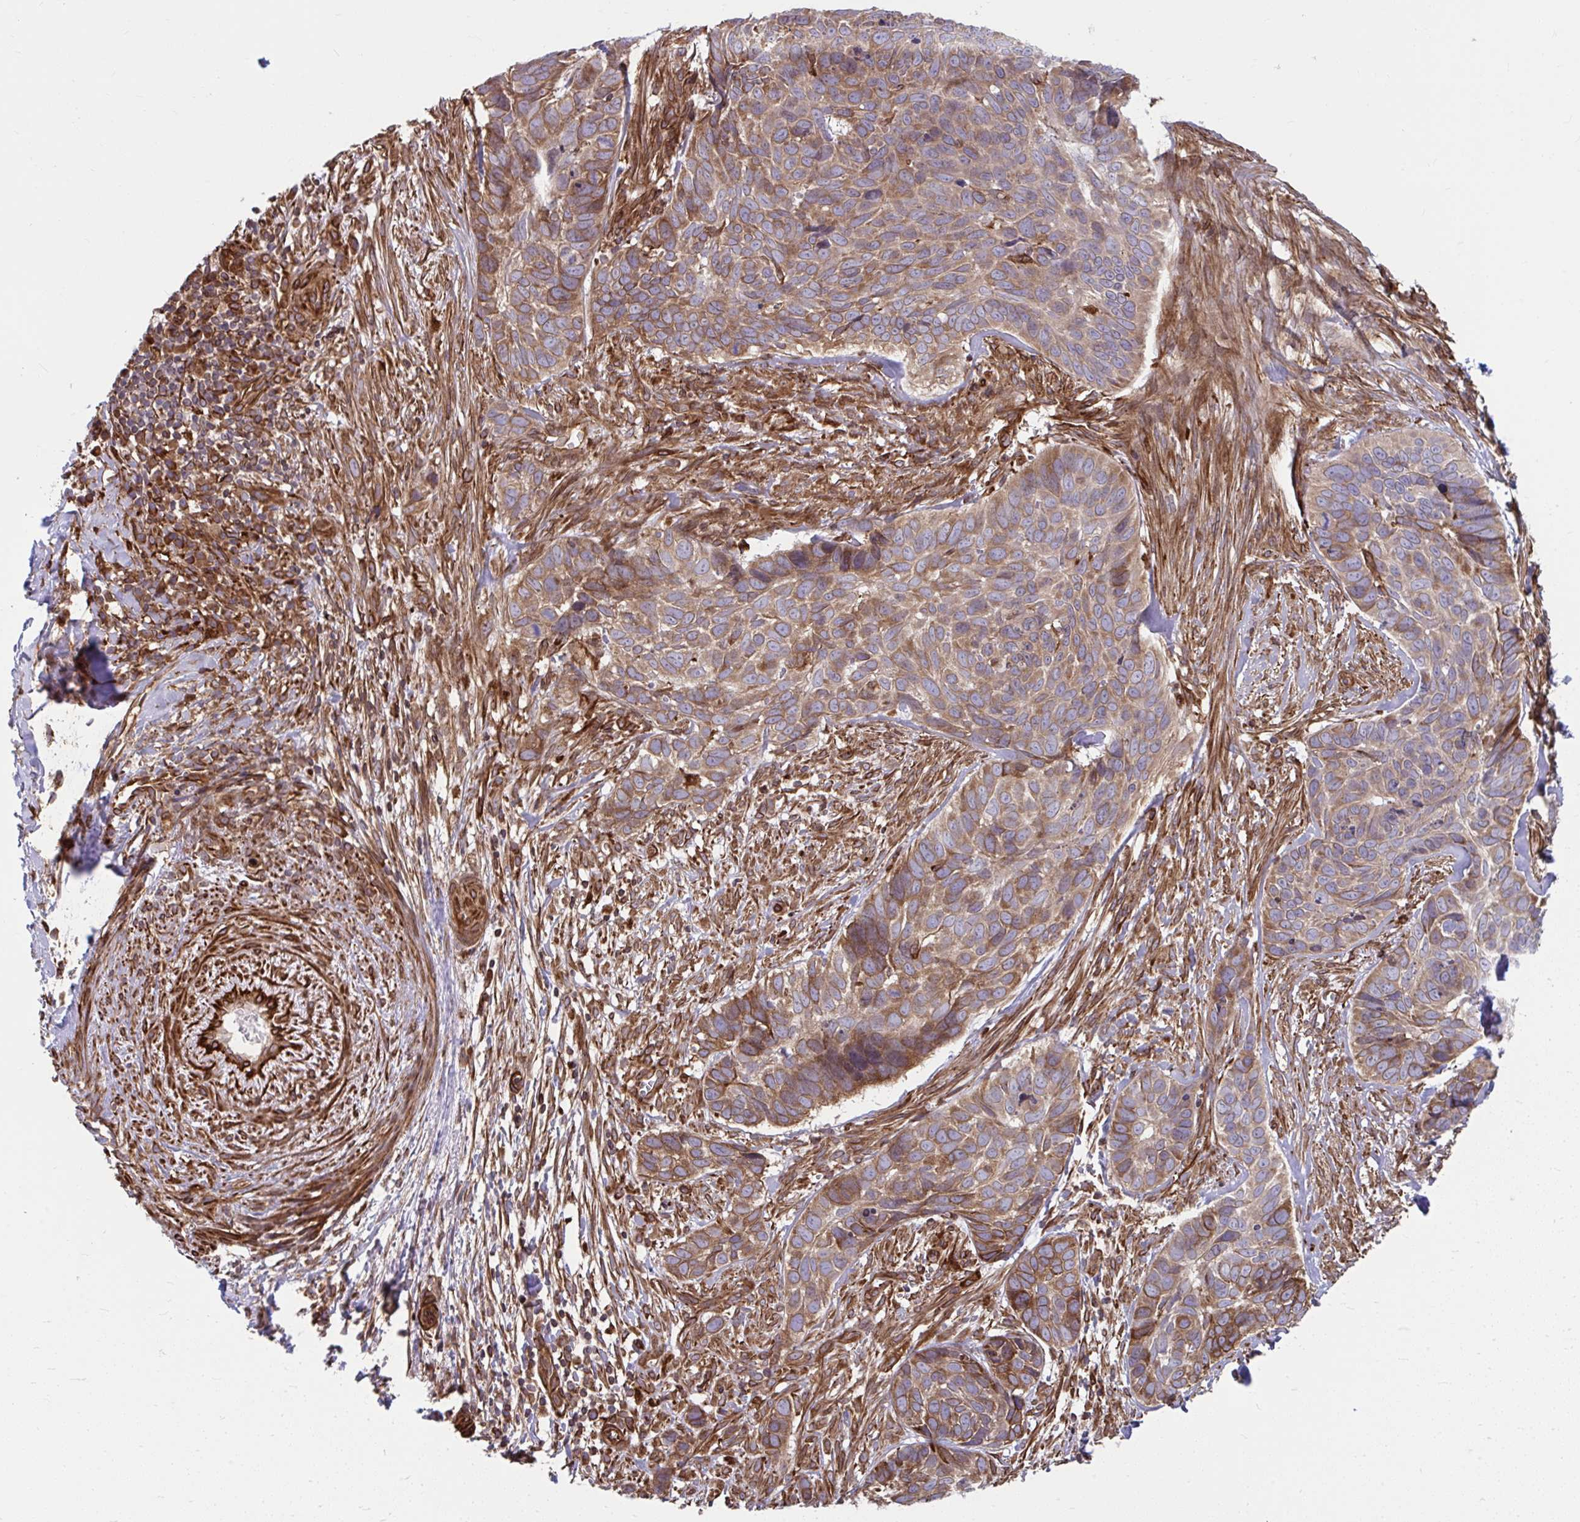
{"staining": {"intensity": "moderate", "quantity": "25%-75%", "location": "cytoplasmic/membranous"}, "tissue": "skin cancer", "cell_type": "Tumor cells", "image_type": "cancer", "snomed": [{"axis": "morphology", "description": "Basal cell carcinoma"}, {"axis": "topography", "description": "Skin"}], "caption": "Immunohistochemical staining of human skin cancer displays moderate cytoplasmic/membranous protein positivity in approximately 25%-75% of tumor cells.", "gene": "STIM2", "patient": {"sex": "female", "age": 82}}